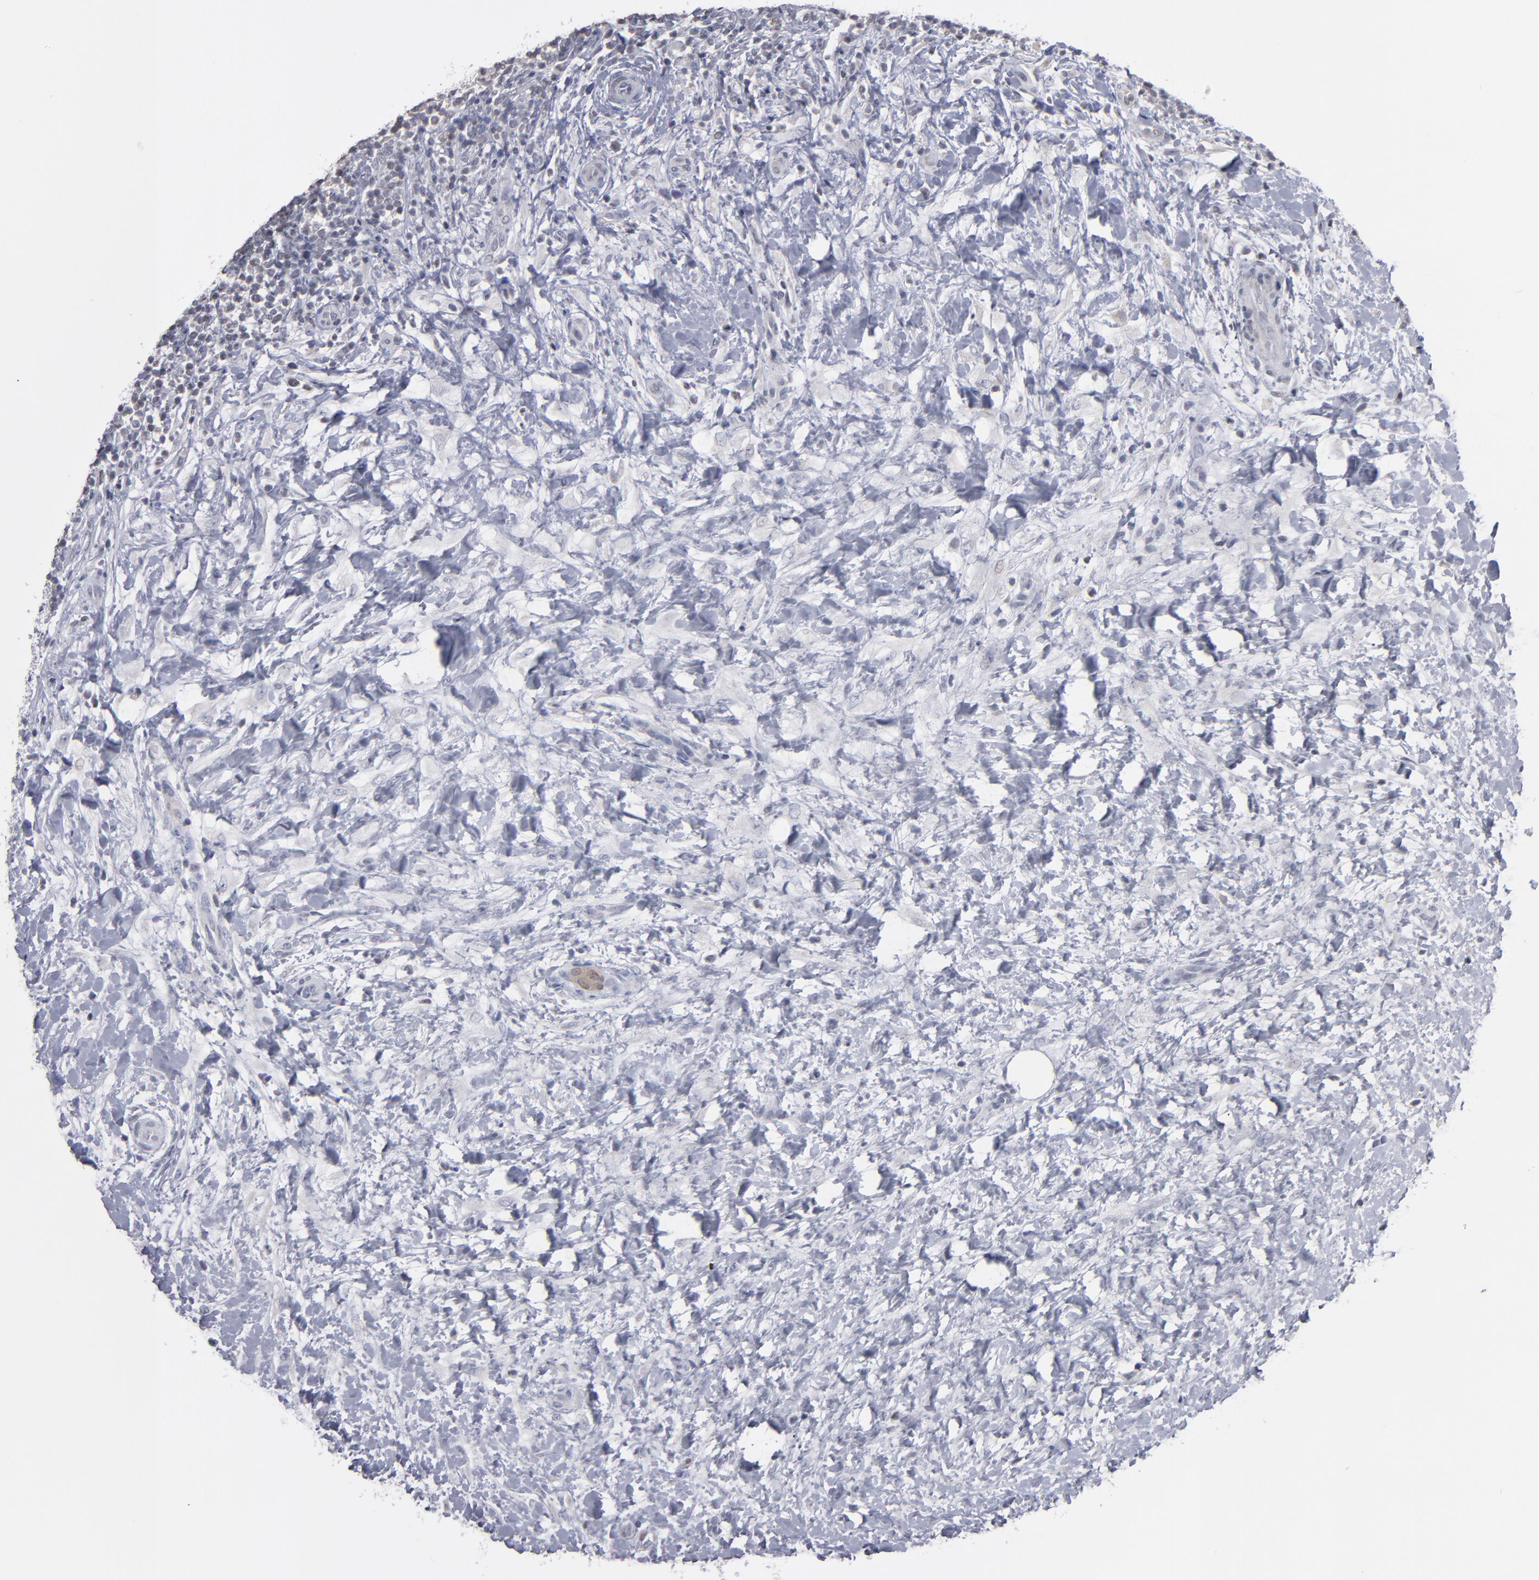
{"staining": {"intensity": "negative", "quantity": "none", "location": "none"}, "tissue": "lymphoma", "cell_type": "Tumor cells", "image_type": "cancer", "snomed": [{"axis": "morphology", "description": "Malignant lymphoma, non-Hodgkin's type, Low grade"}, {"axis": "topography", "description": "Lymph node"}], "caption": "An immunohistochemistry photomicrograph of malignant lymphoma, non-Hodgkin's type (low-grade) is shown. There is no staining in tumor cells of malignant lymphoma, non-Hodgkin's type (low-grade).", "gene": "RPH3A", "patient": {"sex": "female", "age": 76}}